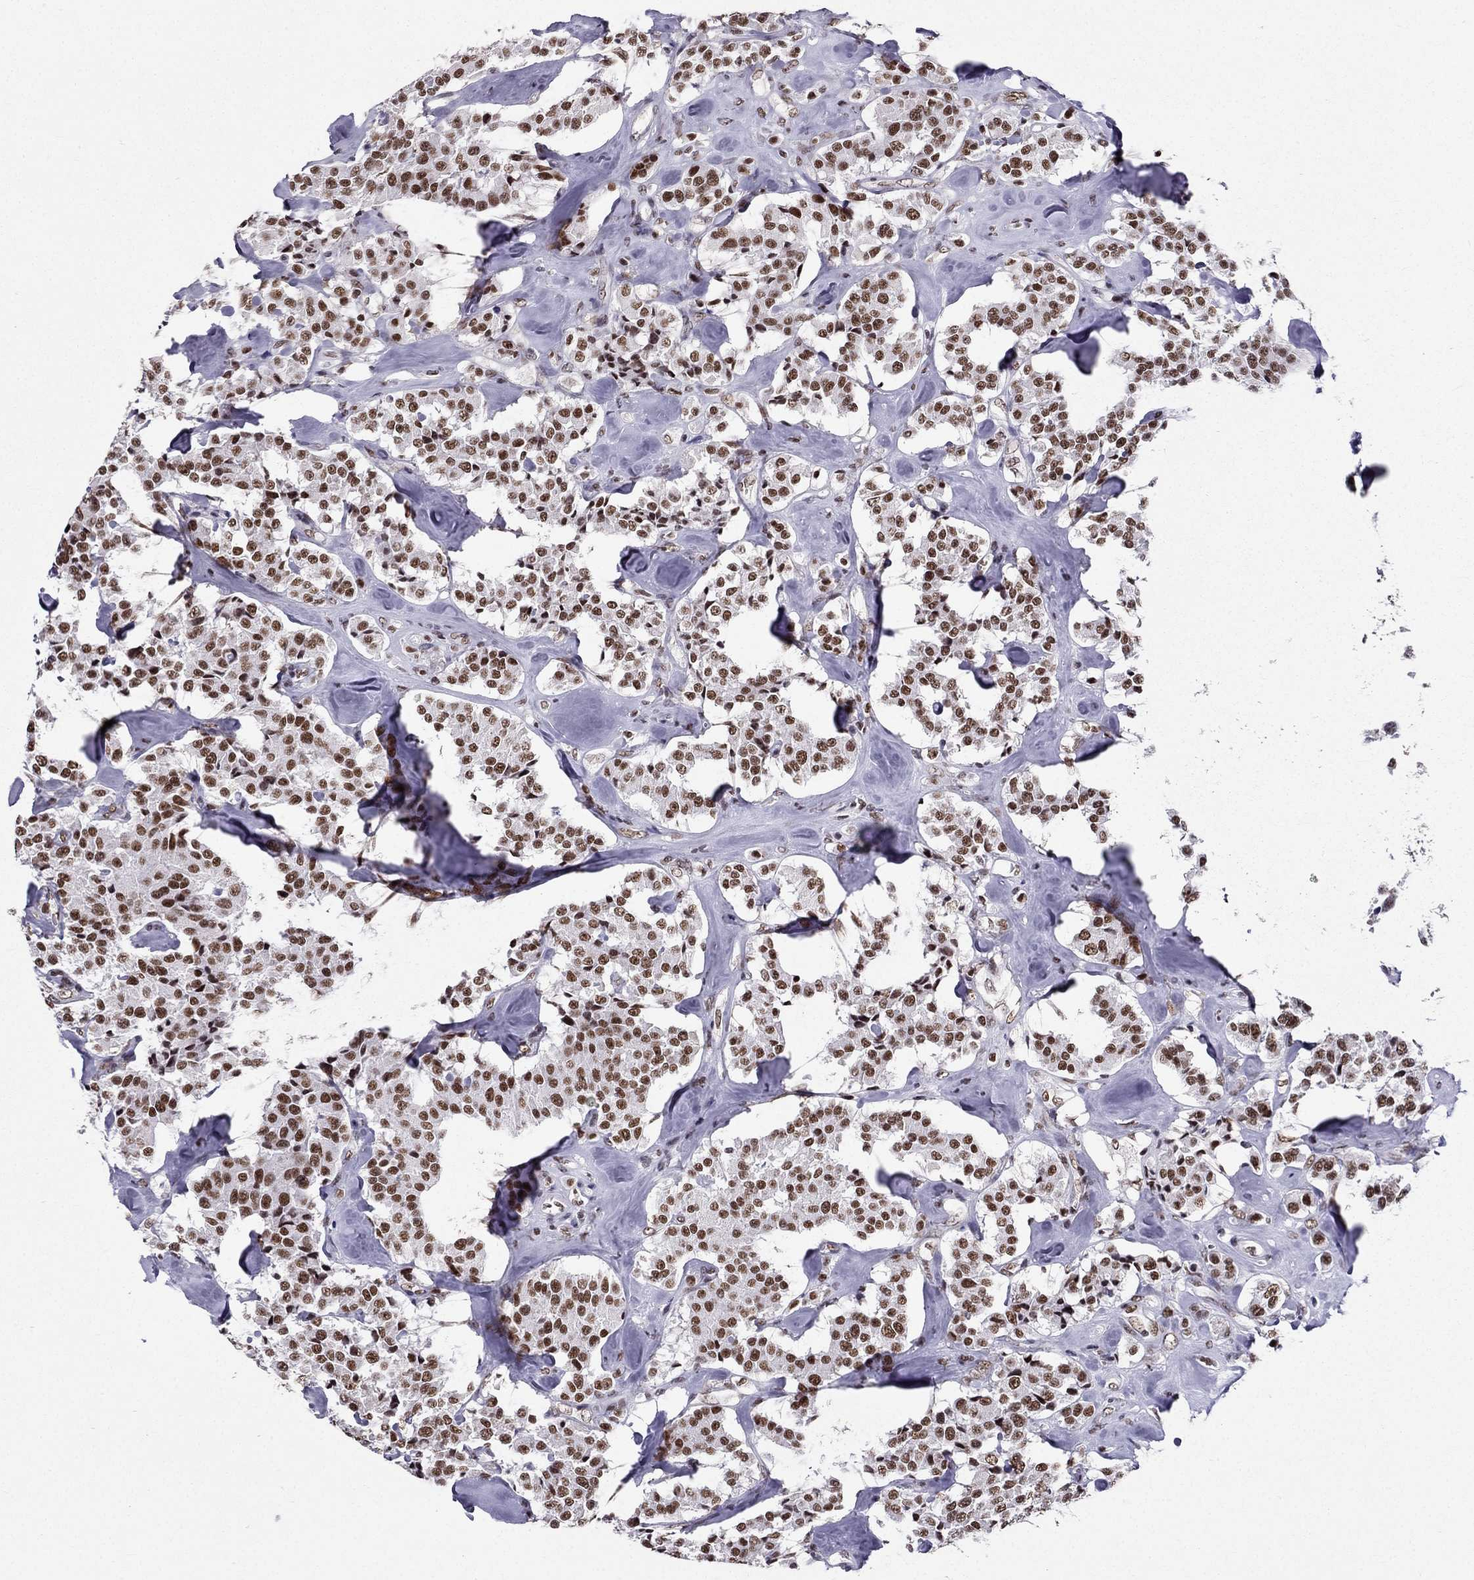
{"staining": {"intensity": "moderate", "quantity": ">75%", "location": "nuclear"}, "tissue": "carcinoid", "cell_type": "Tumor cells", "image_type": "cancer", "snomed": [{"axis": "morphology", "description": "Carcinoid, malignant, NOS"}, {"axis": "topography", "description": "Pancreas"}], "caption": "High-power microscopy captured an immunohistochemistry micrograph of malignant carcinoid, revealing moderate nuclear staining in about >75% of tumor cells. The staining was performed using DAB, with brown indicating positive protein expression. Nuclei are stained blue with hematoxylin.", "gene": "ZNF420", "patient": {"sex": "male", "age": 41}}